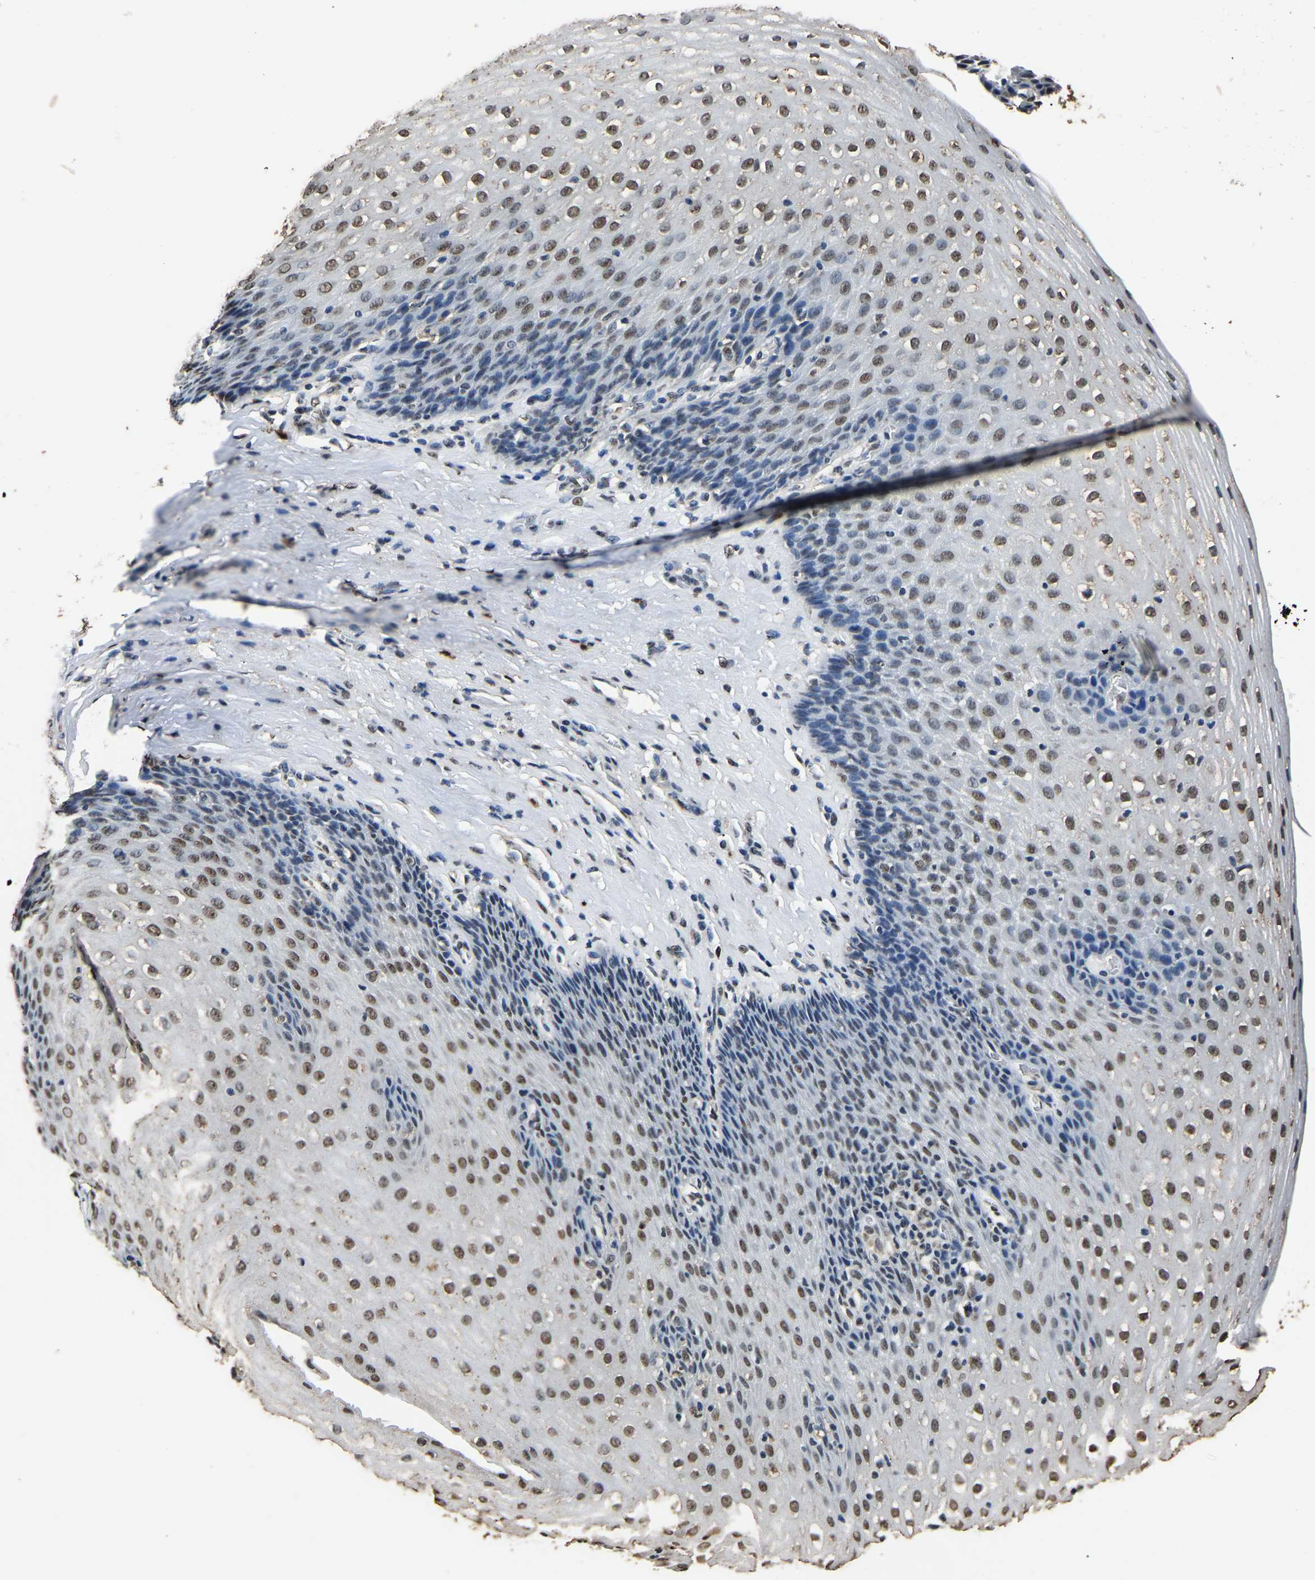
{"staining": {"intensity": "moderate", "quantity": "25%-75%", "location": "nuclear"}, "tissue": "esophagus", "cell_type": "Squamous epithelial cells", "image_type": "normal", "snomed": [{"axis": "morphology", "description": "Normal tissue, NOS"}, {"axis": "topography", "description": "Esophagus"}], "caption": "Immunohistochemistry image of unremarkable esophagus: human esophagus stained using immunohistochemistry demonstrates medium levels of moderate protein expression localized specifically in the nuclear of squamous epithelial cells, appearing as a nuclear brown color.", "gene": "SAFB", "patient": {"sex": "female", "age": 61}}